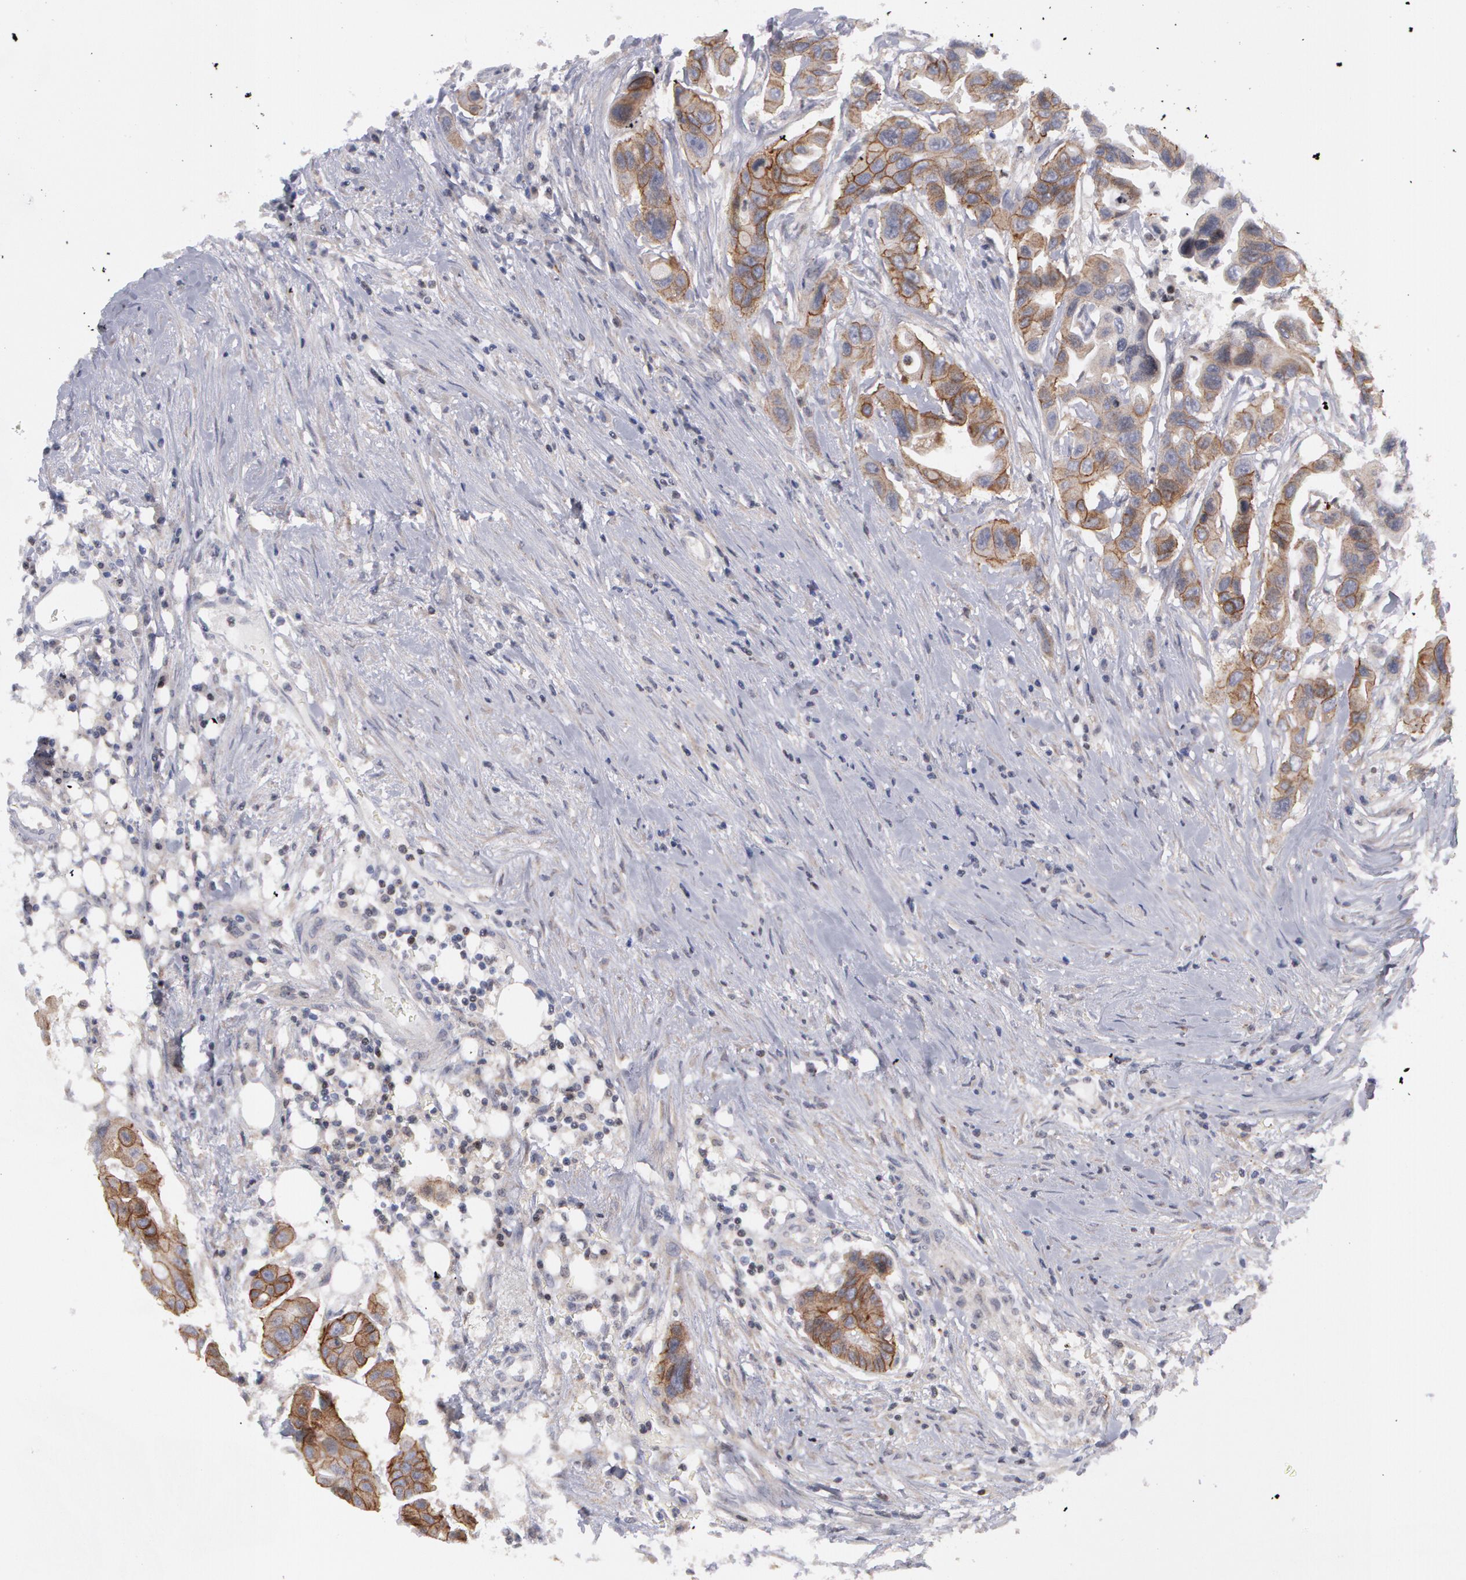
{"staining": {"intensity": "weak", "quantity": ">75%", "location": "cytoplasmic/membranous"}, "tissue": "colorectal cancer", "cell_type": "Tumor cells", "image_type": "cancer", "snomed": [{"axis": "morphology", "description": "Adenocarcinoma, NOS"}, {"axis": "topography", "description": "Colon"}], "caption": "The immunohistochemical stain labels weak cytoplasmic/membranous positivity in tumor cells of adenocarcinoma (colorectal) tissue.", "gene": "ERBB2", "patient": {"sex": "female", "age": 70}}